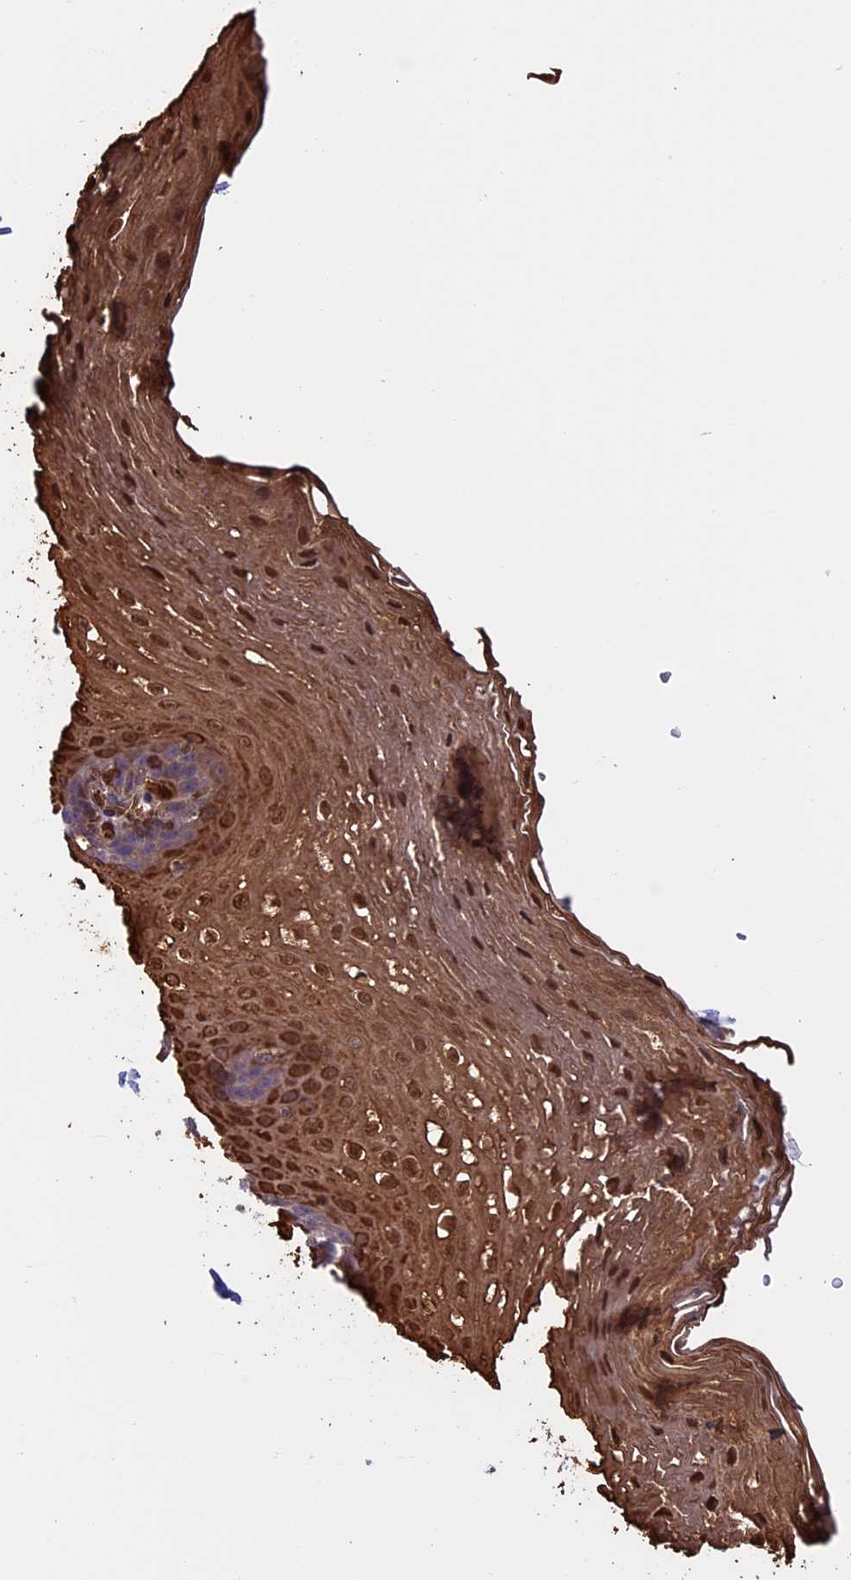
{"staining": {"intensity": "moderate", "quantity": "25%-75%", "location": "cytoplasmic/membranous,nuclear"}, "tissue": "esophagus", "cell_type": "Squamous epithelial cells", "image_type": "normal", "snomed": [{"axis": "morphology", "description": "Normal tissue, NOS"}, {"axis": "topography", "description": "Esophagus"}], "caption": "Immunohistochemical staining of normal human esophagus demonstrates moderate cytoplasmic/membranous,nuclear protein expression in approximately 25%-75% of squamous epithelial cells. Using DAB (3,3'-diaminobenzidine) (brown) and hematoxylin (blue) stains, captured at high magnification using brightfield microscopy.", "gene": "ARHGAP18", "patient": {"sex": "female", "age": 66}}